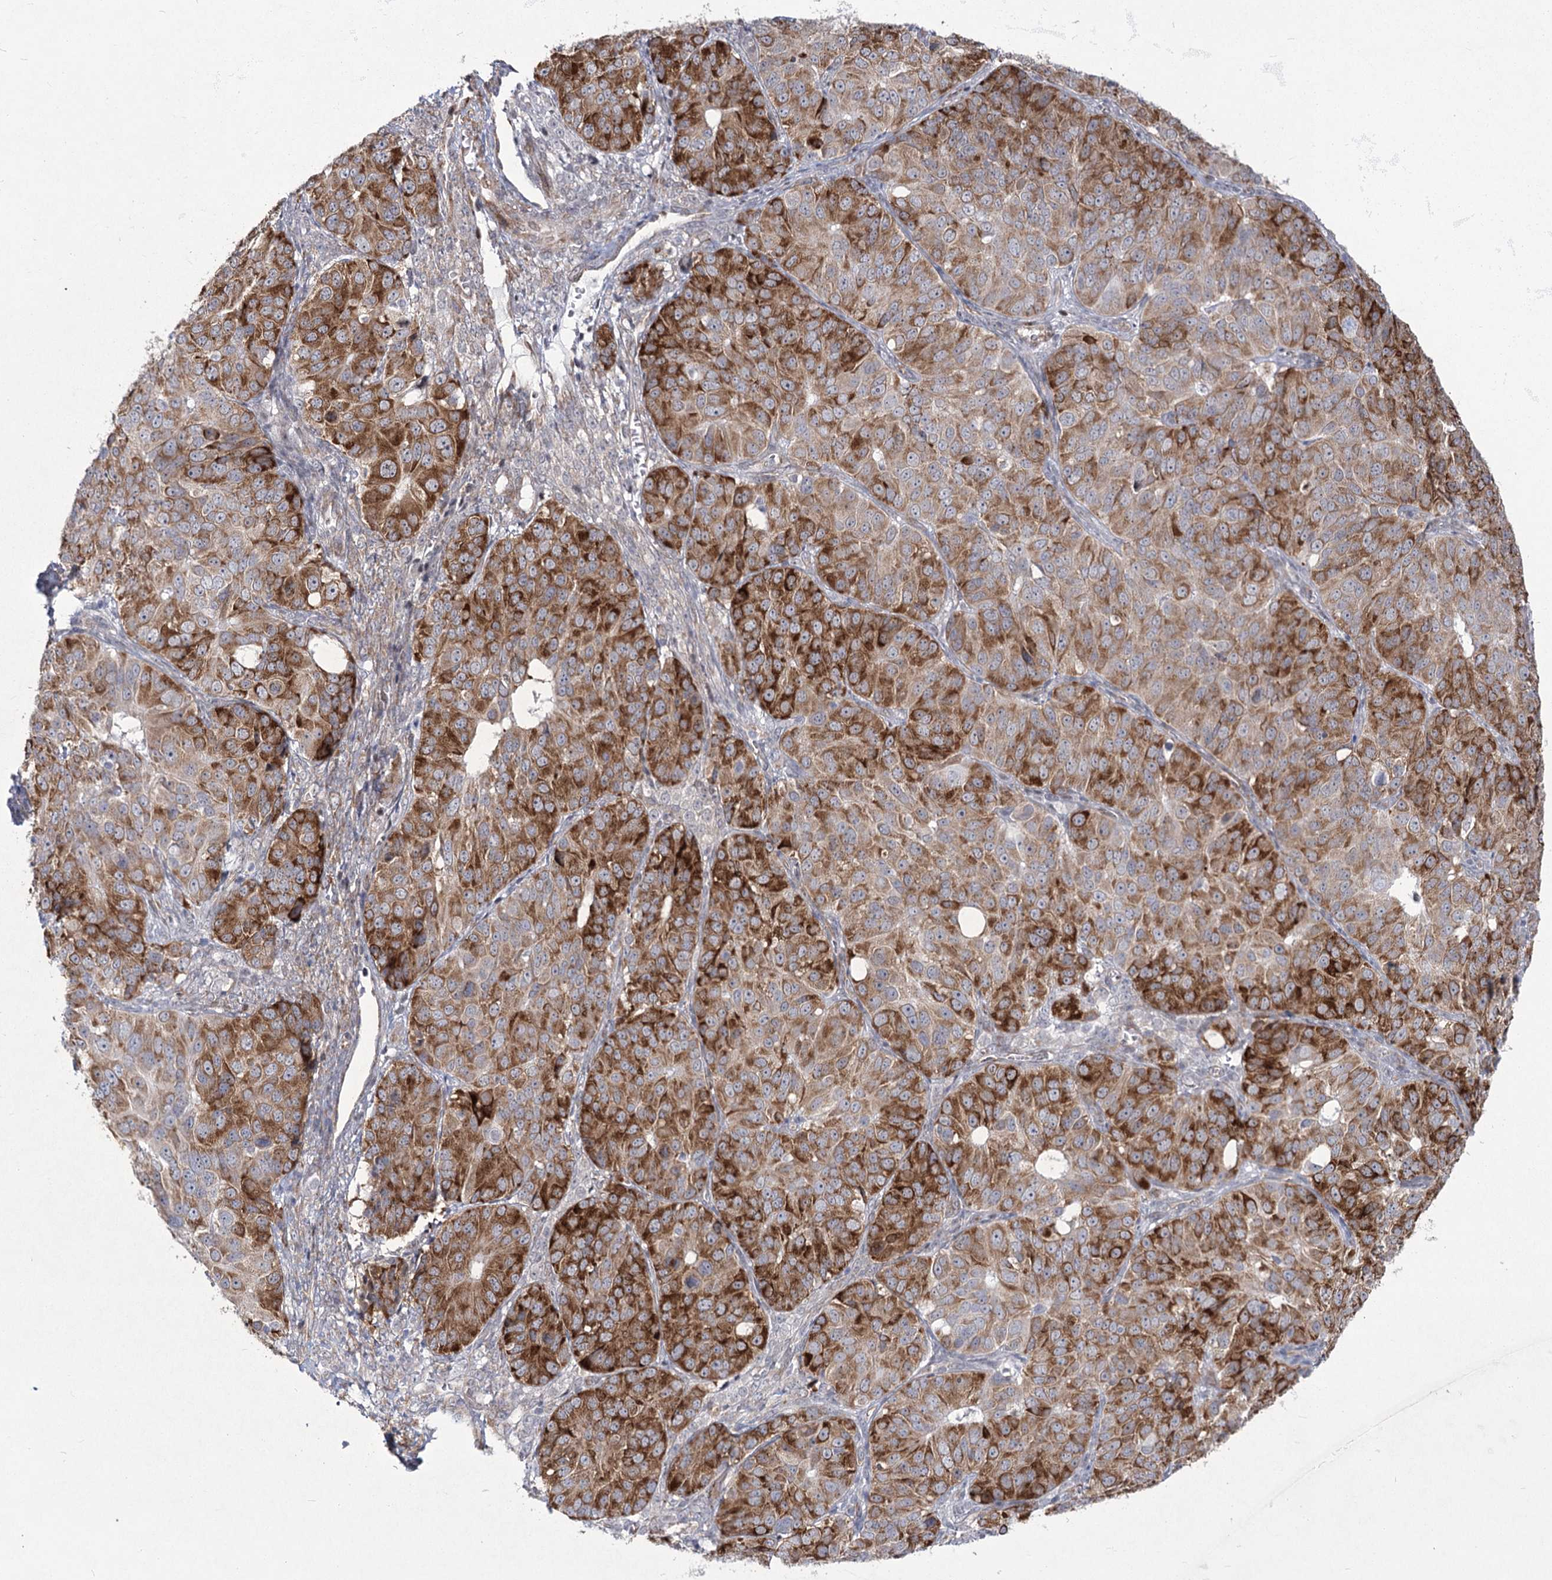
{"staining": {"intensity": "strong", "quantity": ">75%", "location": "cytoplasmic/membranous"}, "tissue": "ovarian cancer", "cell_type": "Tumor cells", "image_type": "cancer", "snomed": [{"axis": "morphology", "description": "Carcinoma, endometroid"}, {"axis": "topography", "description": "Ovary"}], "caption": "Ovarian endometroid carcinoma tissue reveals strong cytoplasmic/membranous expression in about >75% of tumor cells", "gene": "YBX3", "patient": {"sex": "female", "age": 51}}